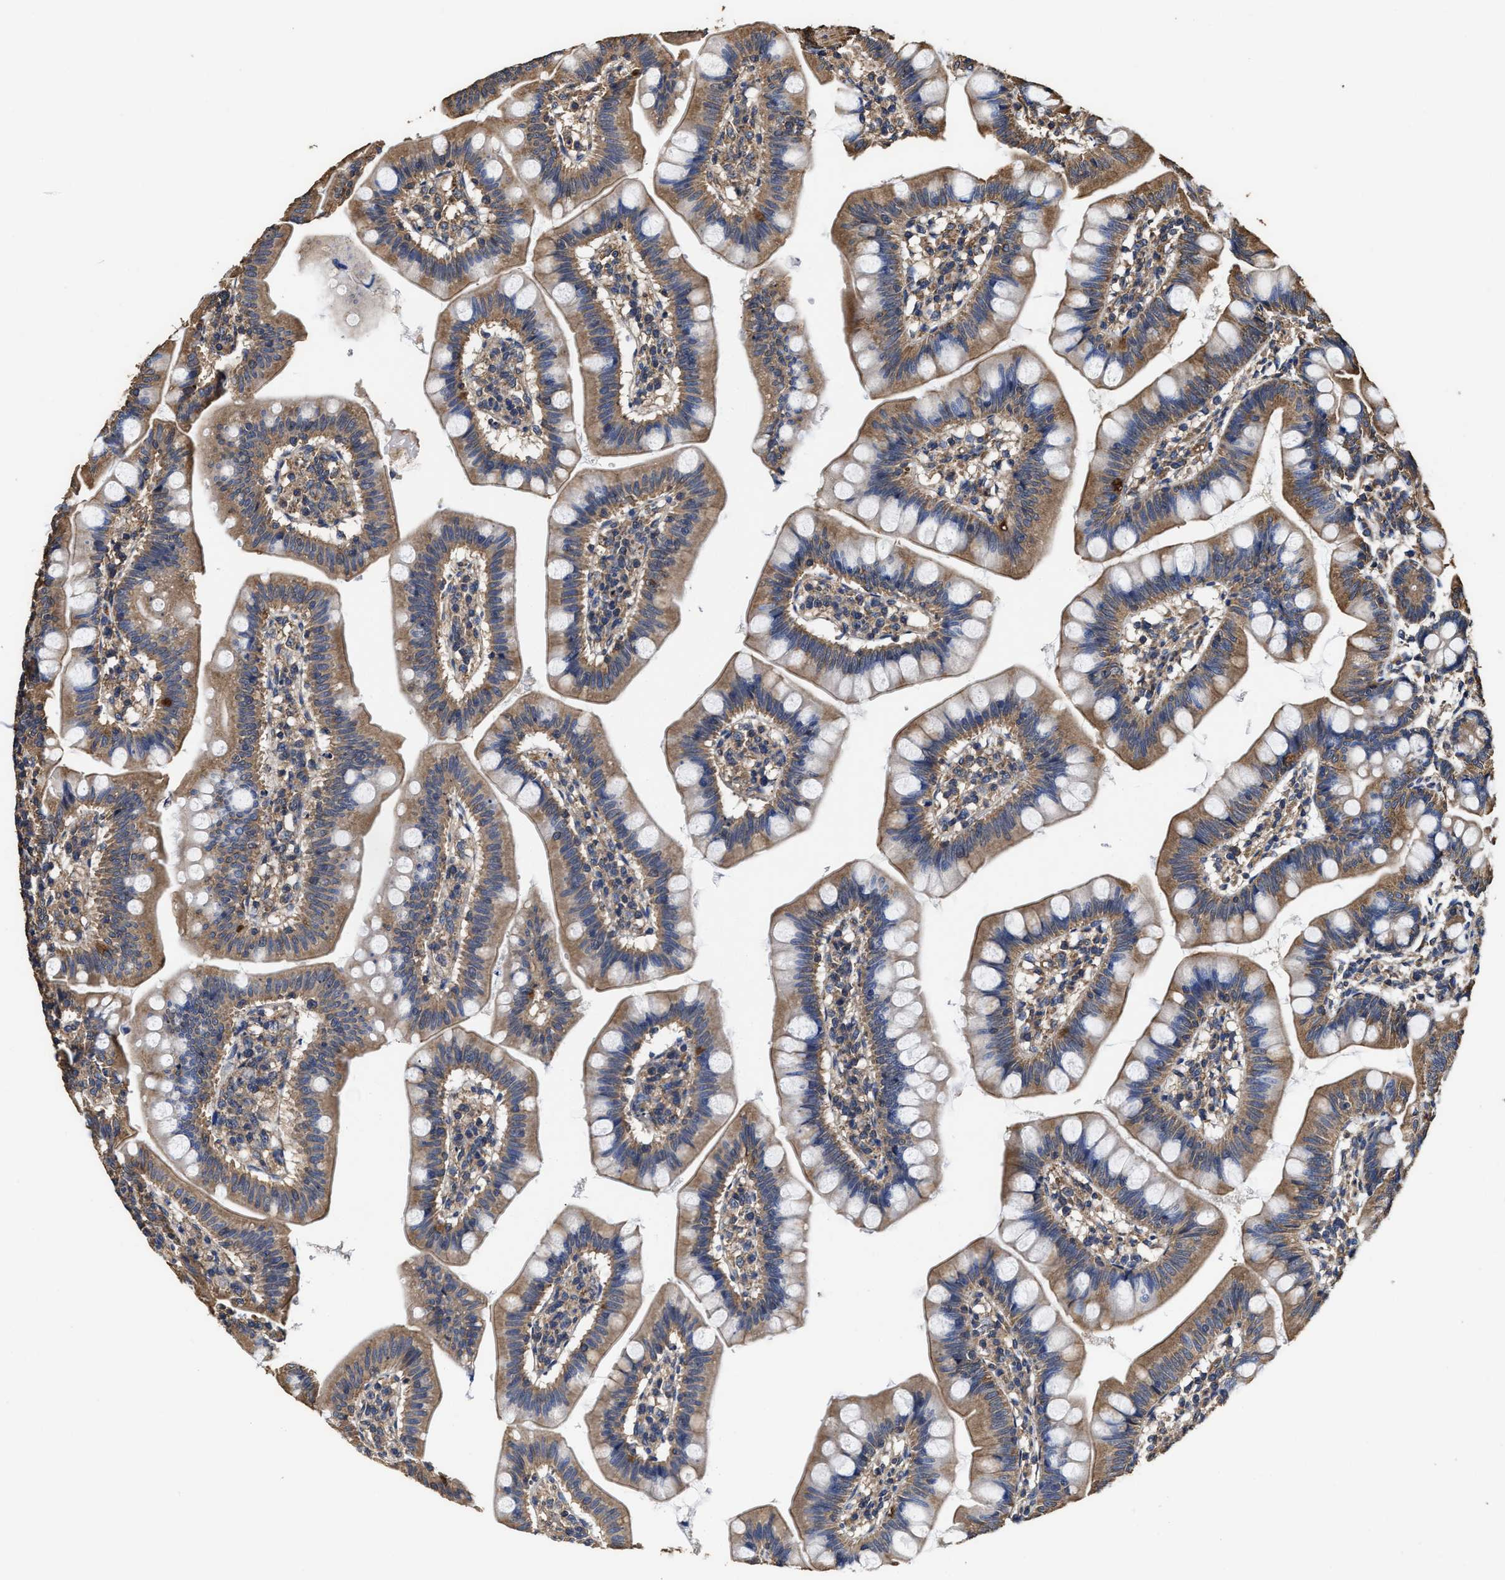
{"staining": {"intensity": "moderate", "quantity": ">75%", "location": "cytoplasmic/membranous"}, "tissue": "small intestine", "cell_type": "Glandular cells", "image_type": "normal", "snomed": [{"axis": "morphology", "description": "Normal tissue, NOS"}, {"axis": "topography", "description": "Small intestine"}], "caption": "Approximately >75% of glandular cells in normal human small intestine show moderate cytoplasmic/membranous protein expression as visualized by brown immunohistochemical staining.", "gene": "SFXN4", "patient": {"sex": "male", "age": 7}}